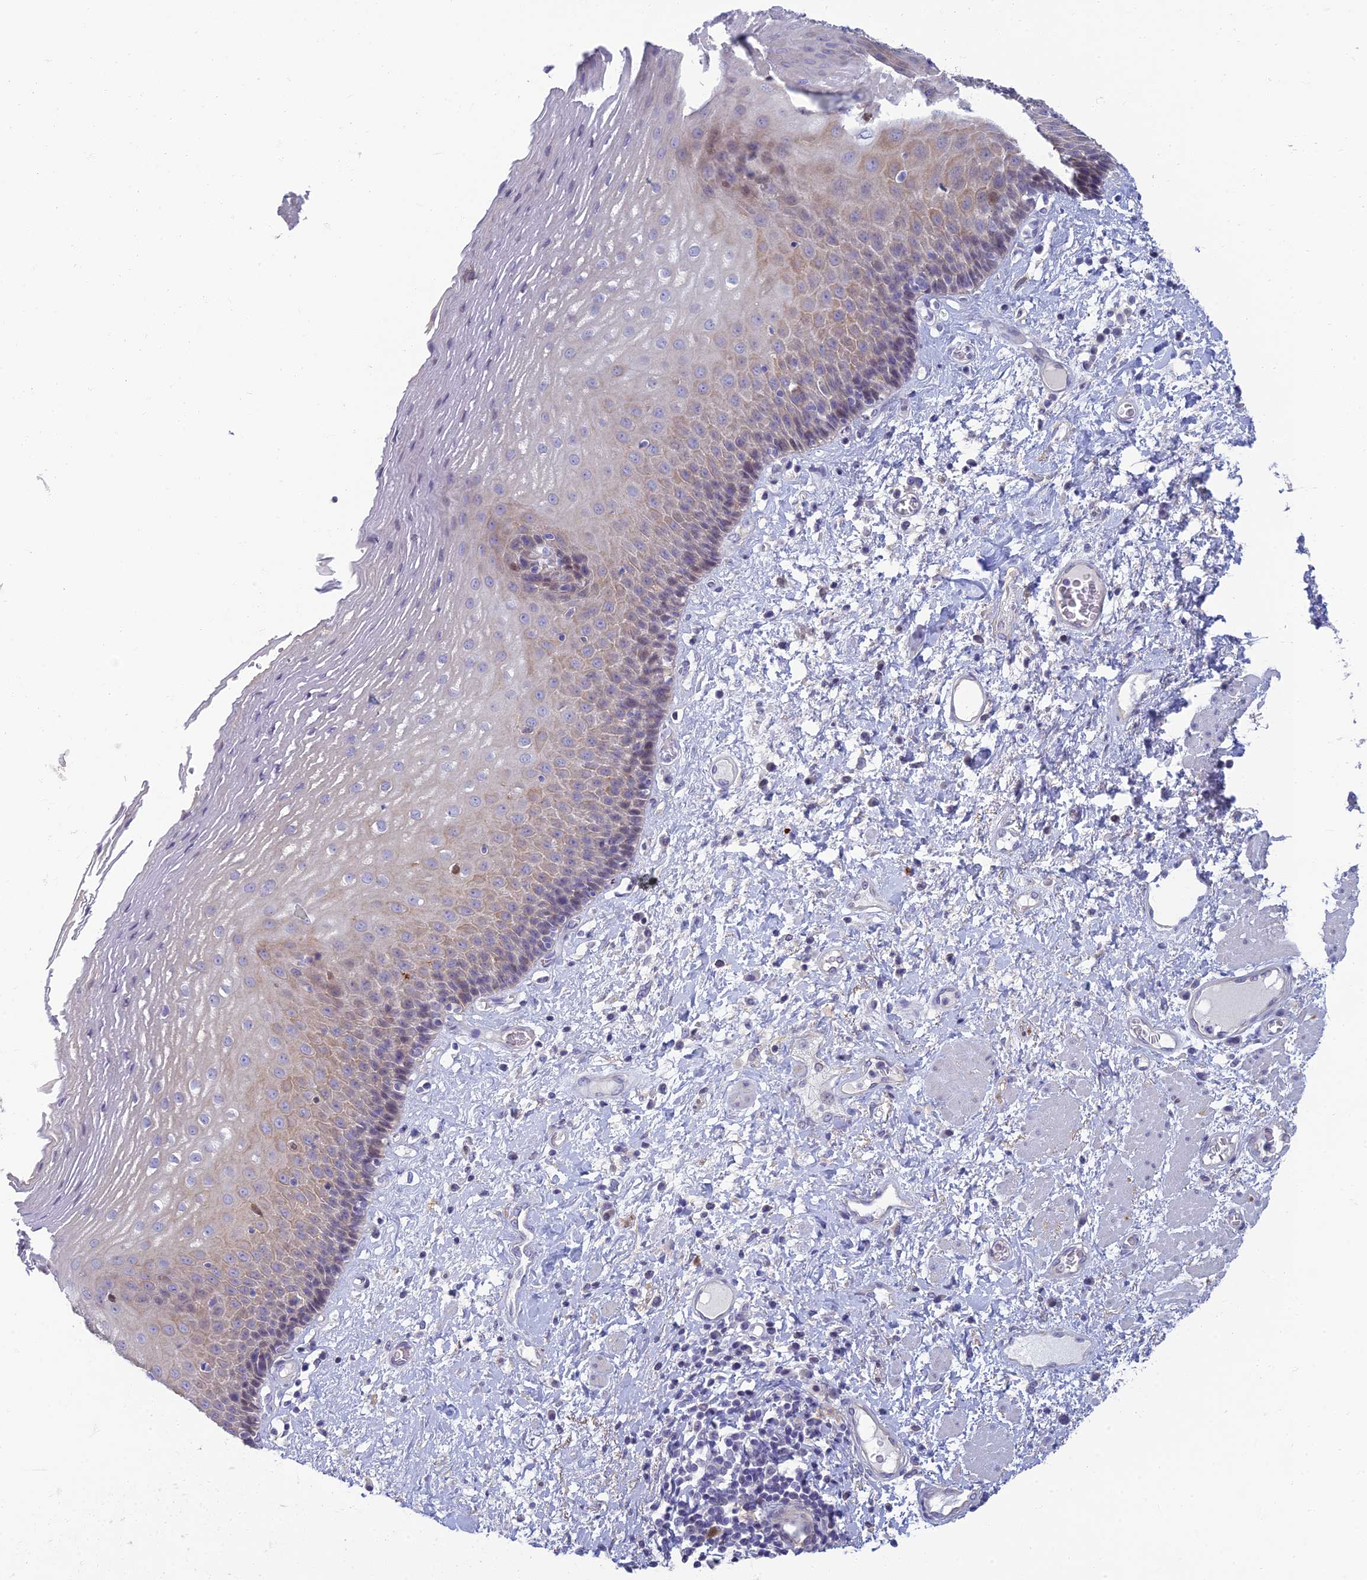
{"staining": {"intensity": "weak", "quantity": "<25%", "location": "cytoplasmic/membranous"}, "tissue": "esophagus", "cell_type": "Squamous epithelial cells", "image_type": "normal", "snomed": [{"axis": "morphology", "description": "Normal tissue, NOS"}, {"axis": "morphology", "description": "Adenocarcinoma, NOS"}, {"axis": "topography", "description": "Esophagus"}], "caption": "The micrograph exhibits no significant expression in squamous epithelial cells of esophagus. (DAB immunohistochemistry with hematoxylin counter stain).", "gene": "NEURL1", "patient": {"sex": "male", "age": 62}}